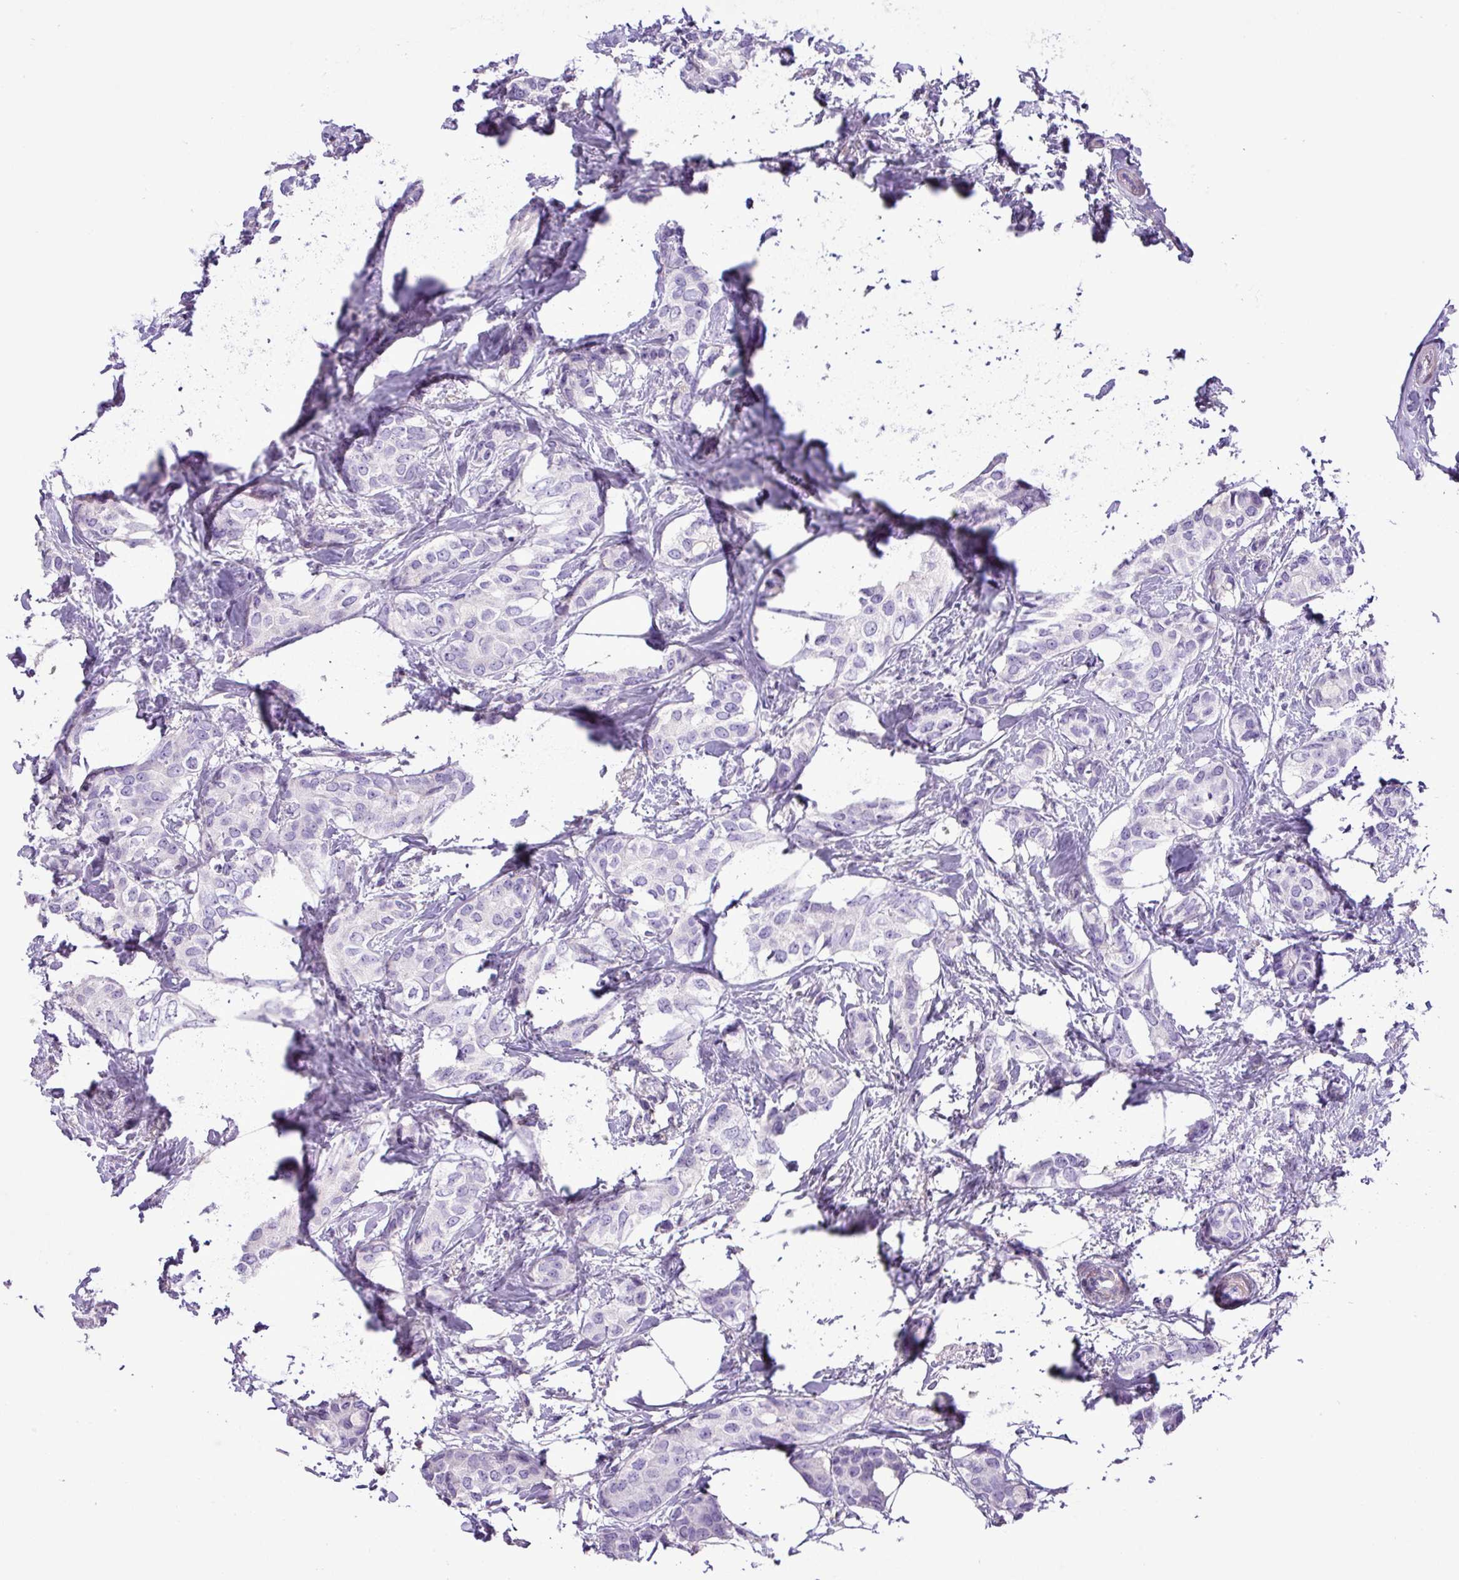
{"staining": {"intensity": "negative", "quantity": "none", "location": "none"}, "tissue": "breast cancer", "cell_type": "Tumor cells", "image_type": "cancer", "snomed": [{"axis": "morphology", "description": "Duct carcinoma"}, {"axis": "topography", "description": "Breast"}], "caption": "The IHC histopathology image has no significant positivity in tumor cells of breast cancer (infiltrating ductal carcinoma) tissue. (Immunohistochemistry (ihc), brightfield microscopy, high magnification).", "gene": "ZNF334", "patient": {"sex": "female", "age": 73}}